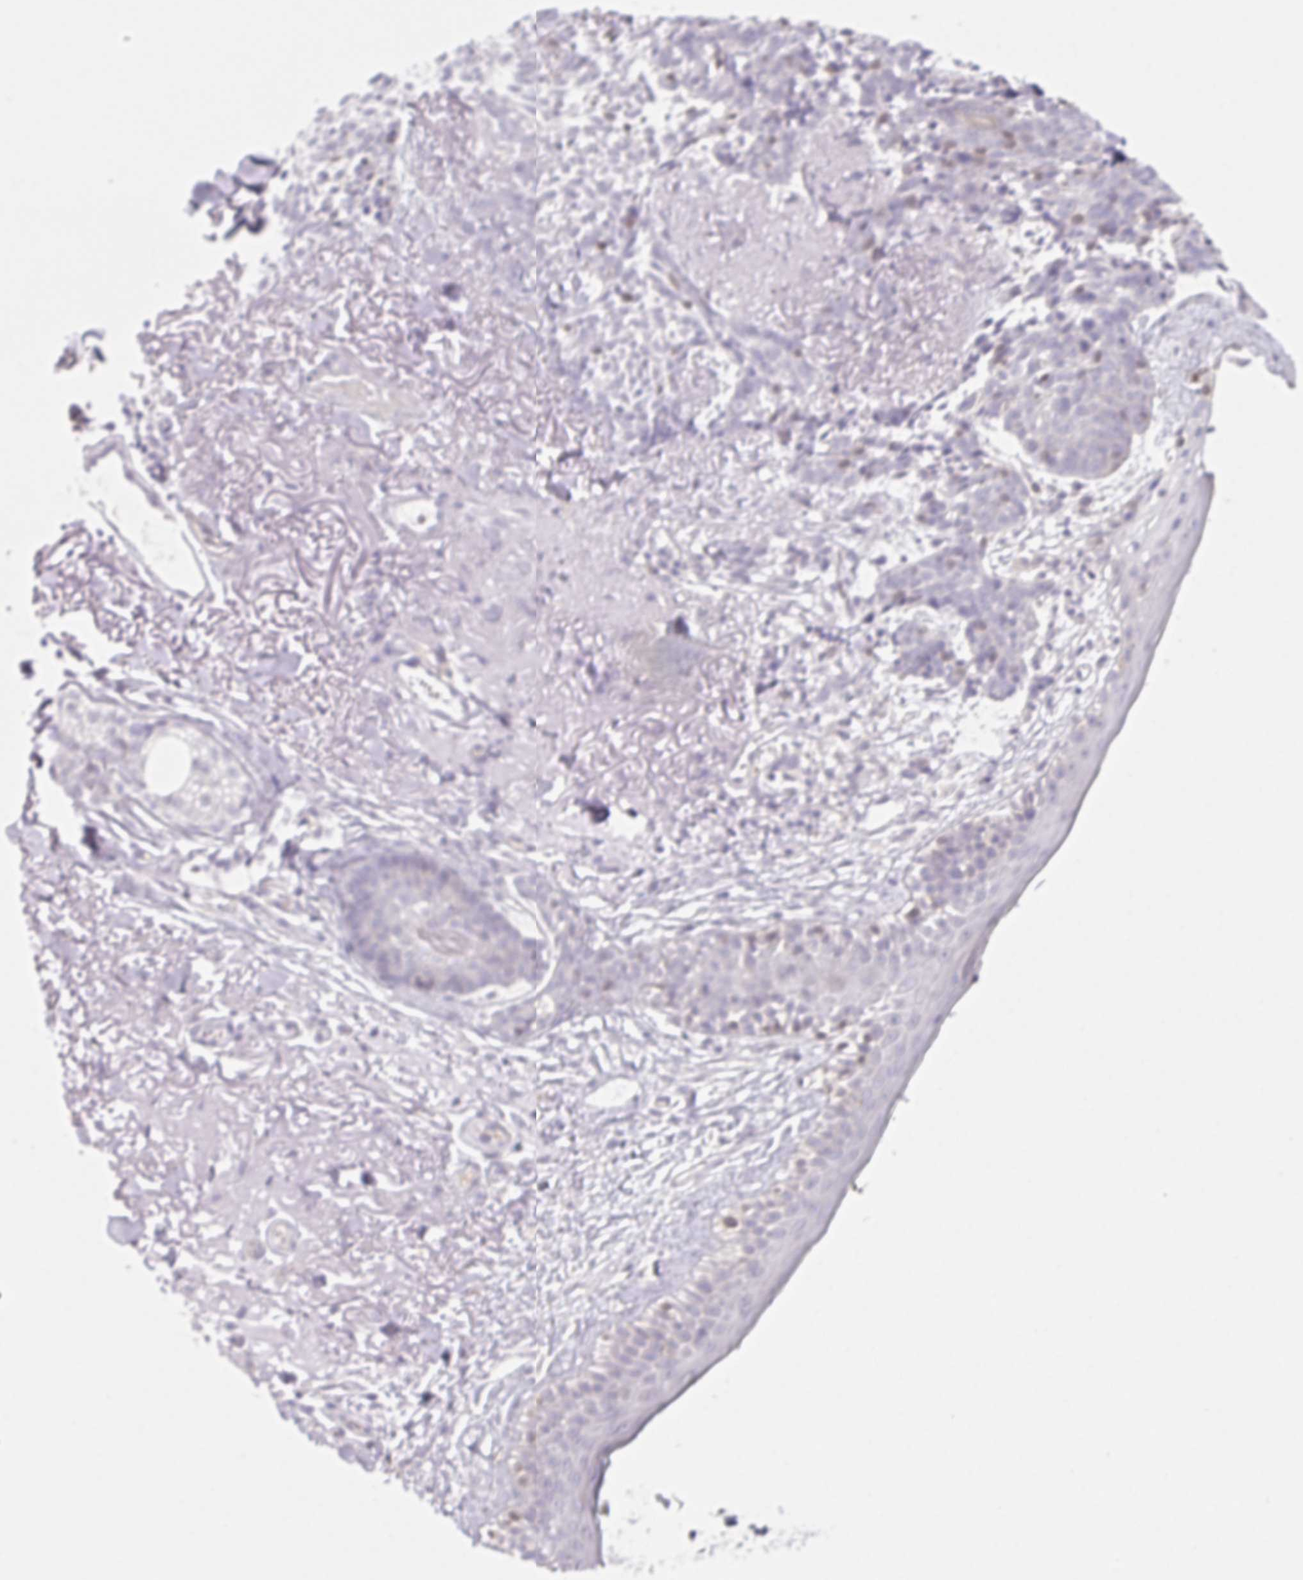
{"staining": {"intensity": "negative", "quantity": "none", "location": "none"}, "tissue": "skin cancer", "cell_type": "Tumor cells", "image_type": "cancer", "snomed": [{"axis": "morphology", "description": "Basal cell carcinoma"}, {"axis": "morphology", "description": "BCC, high aggressive"}, {"axis": "topography", "description": "Skin"}], "caption": "Immunohistochemistry of skin cancer (basal cell carcinoma) reveals no staining in tumor cells.", "gene": "LRRC23", "patient": {"sex": "female", "age": 86}}